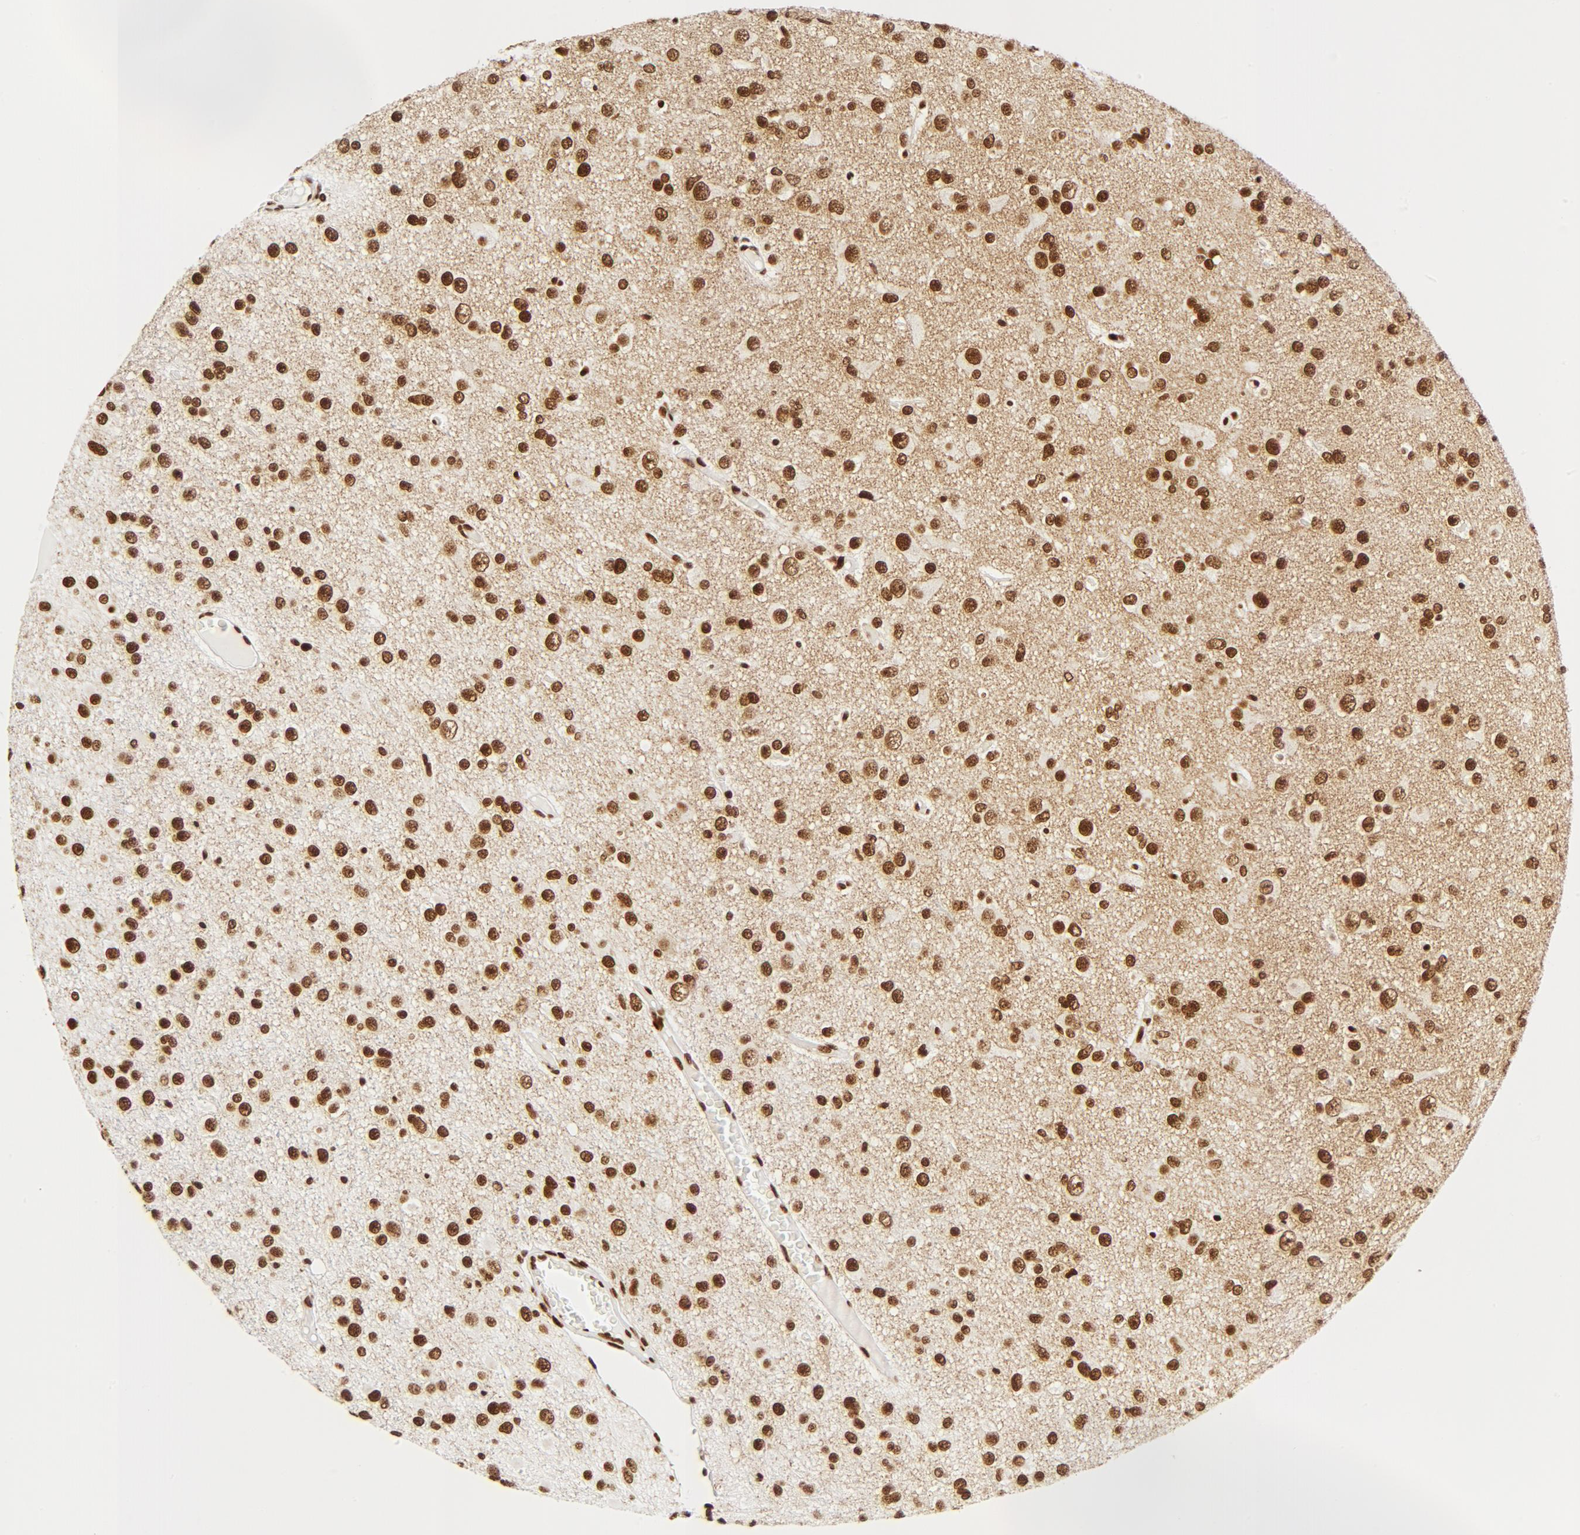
{"staining": {"intensity": "strong", "quantity": ">75%", "location": "nuclear"}, "tissue": "glioma", "cell_type": "Tumor cells", "image_type": "cancer", "snomed": [{"axis": "morphology", "description": "Glioma, malignant, Low grade"}, {"axis": "topography", "description": "Brain"}], "caption": "A histopathology image of glioma stained for a protein demonstrates strong nuclear brown staining in tumor cells.", "gene": "CTBP1", "patient": {"sex": "male", "age": 42}}